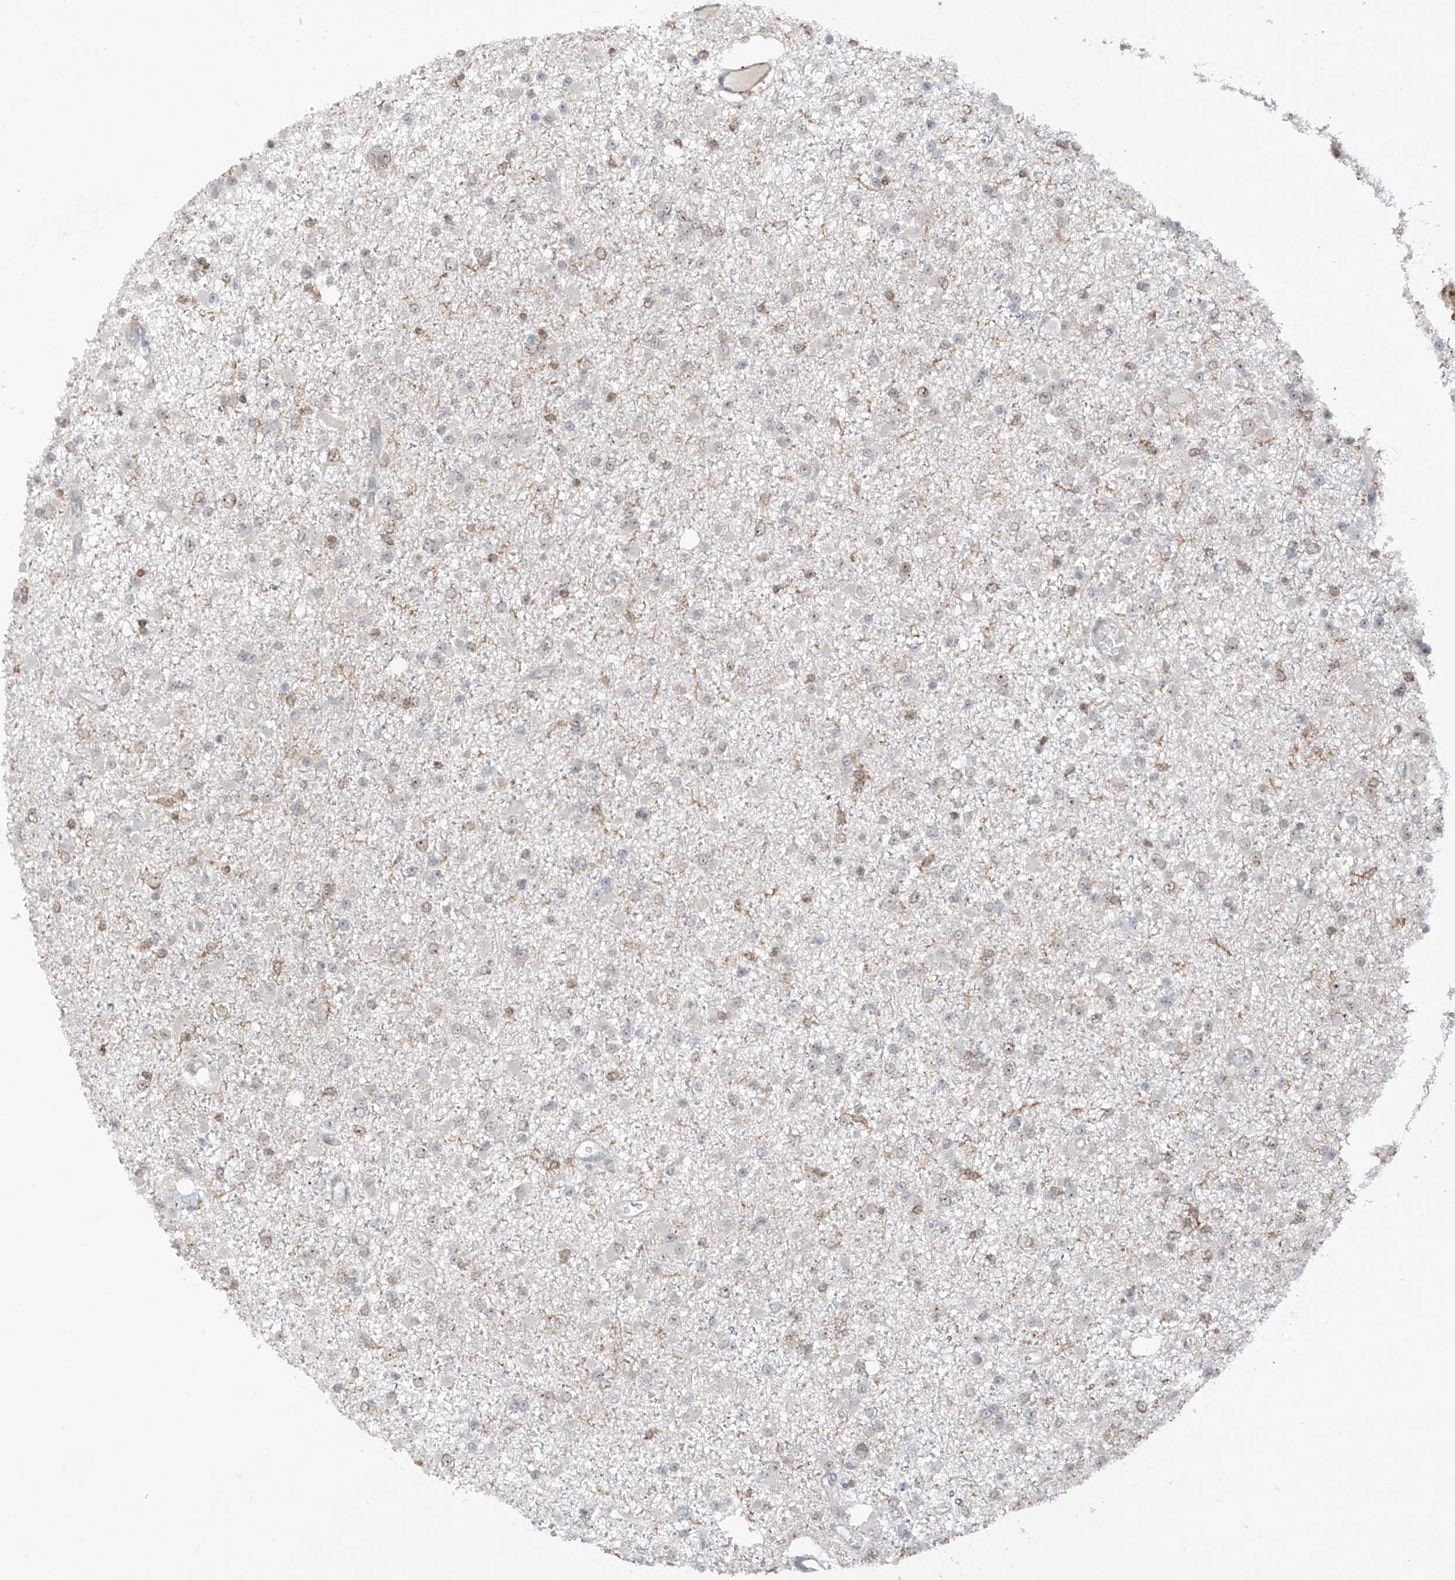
{"staining": {"intensity": "weak", "quantity": "<25%", "location": "nuclear"}, "tissue": "glioma", "cell_type": "Tumor cells", "image_type": "cancer", "snomed": [{"axis": "morphology", "description": "Glioma, malignant, Low grade"}, {"axis": "topography", "description": "Brain"}], "caption": "Human malignant glioma (low-grade) stained for a protein using immunohistochemistry reveals no staining in tumor cells.", "gene": "REPIN1", "patient": {"sex": "female", "age": 22}}